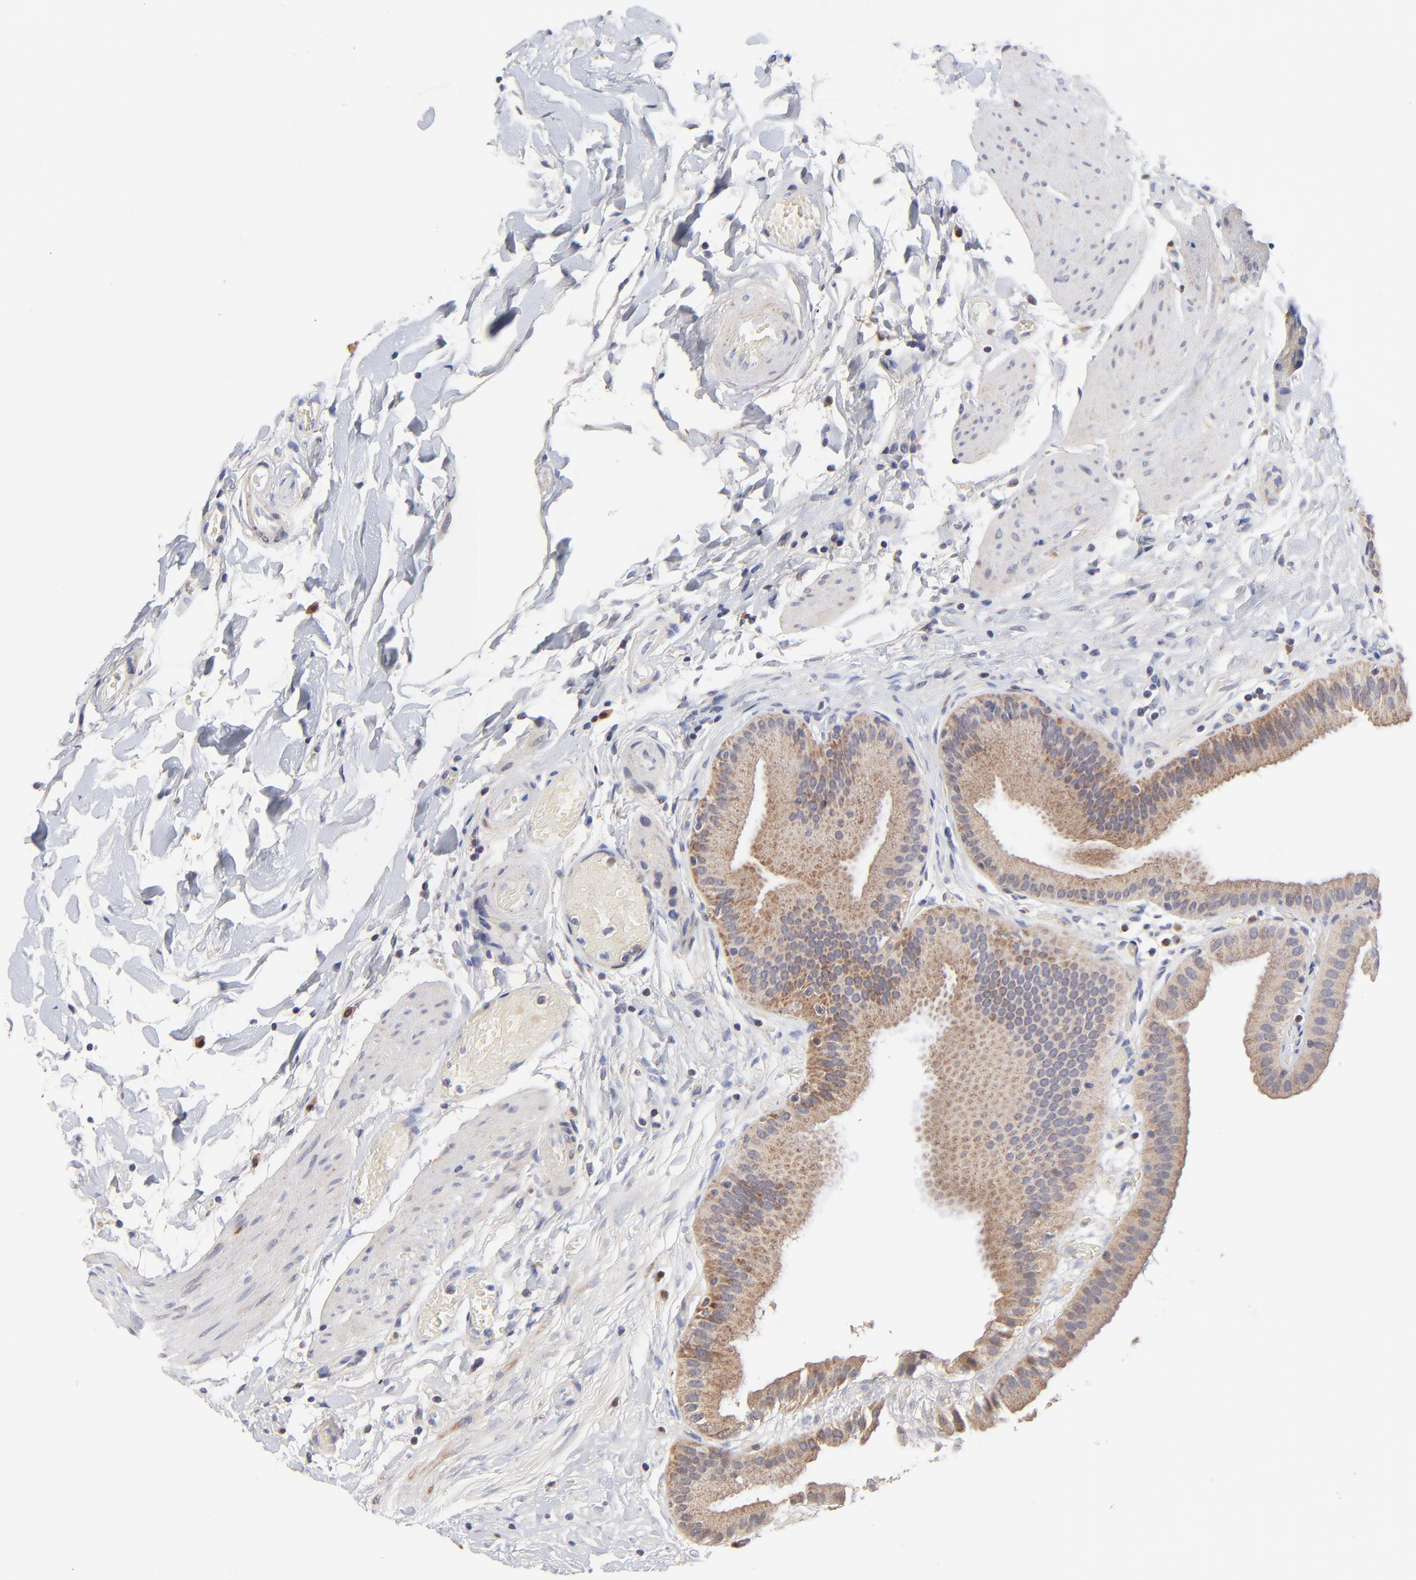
{"staining": {"intensity": "moderate", "quantity": ">75%", "location": "cytoplasmic/membranous"}, "tissue": "gallbladder", "cell_type": "Glandular cells", "image_type": "normal", "snomed": [{"axis": "morphology", "description": "Normal tissue, NOS"}, {"axis": "topography", "description": "Gallbladder"}], "caption": "Gallbladder stained with DAB (3,3'-diaminobenzidine) immunohistochemistry (IHC) reveals medium levels of moderate cytoplasmic/membranous expression in approximately >75% of glandular cells. The protein of interest is shown in brown color, while the nuclei are stained blue.", "gene": "FBXL12", "patient": {"sex": "female", "age": 63}}